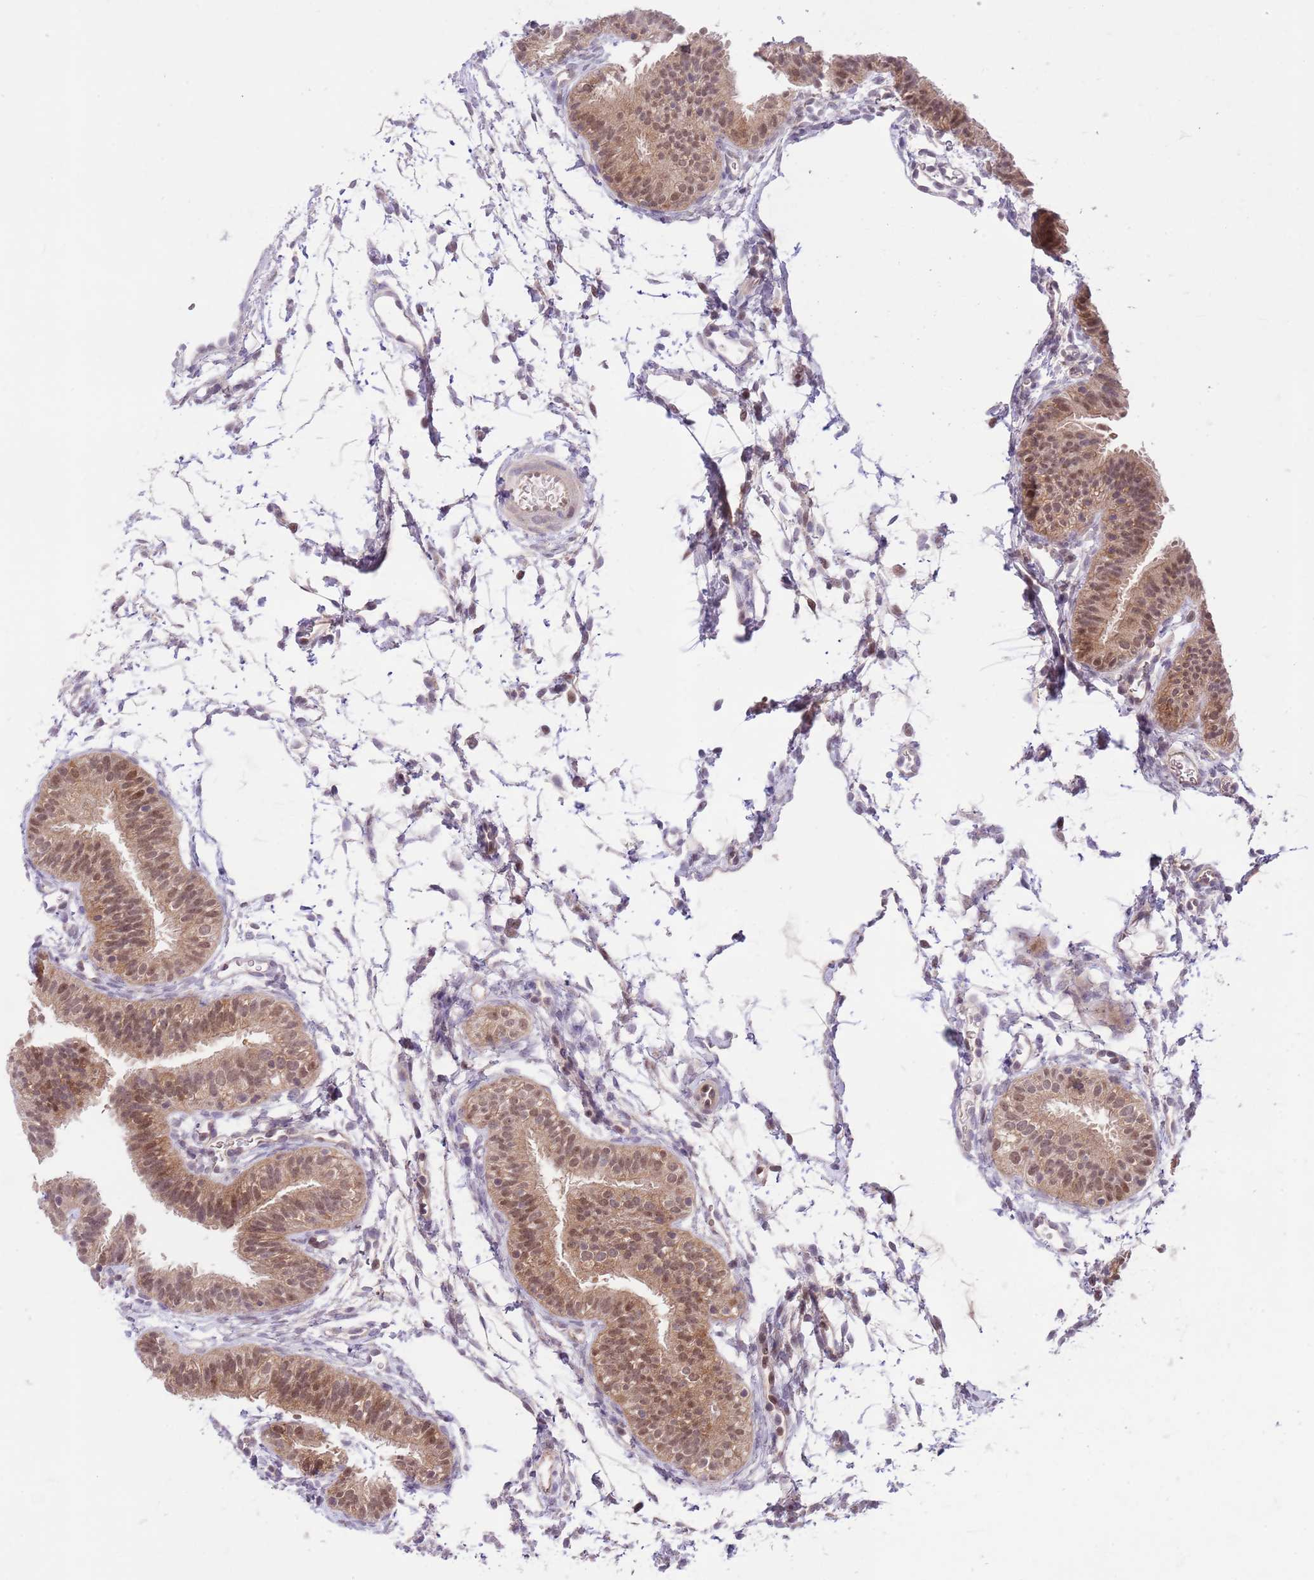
{"staining": {"intensity": "moderate", "quantity": ">75%", "location": "cytoplasmic/membranous,nuclear"}, "tissue": "fallopian tube", "cell_type": "Glandular cells", "image_type": "normal", "snomed": [{"axis": "morphology", "description": "Normal tissue, NOS"}, {"axis": "topography", "description": "Fallopian tube"}], "caption": "Glandular cells exhibit moderate cytoplasmic/membranous,nuclear positivity in approximately >75% of cells in benign fallopian tube.", "gene": "HDHD2", "patient": {"sex": "female", "age": 35}}